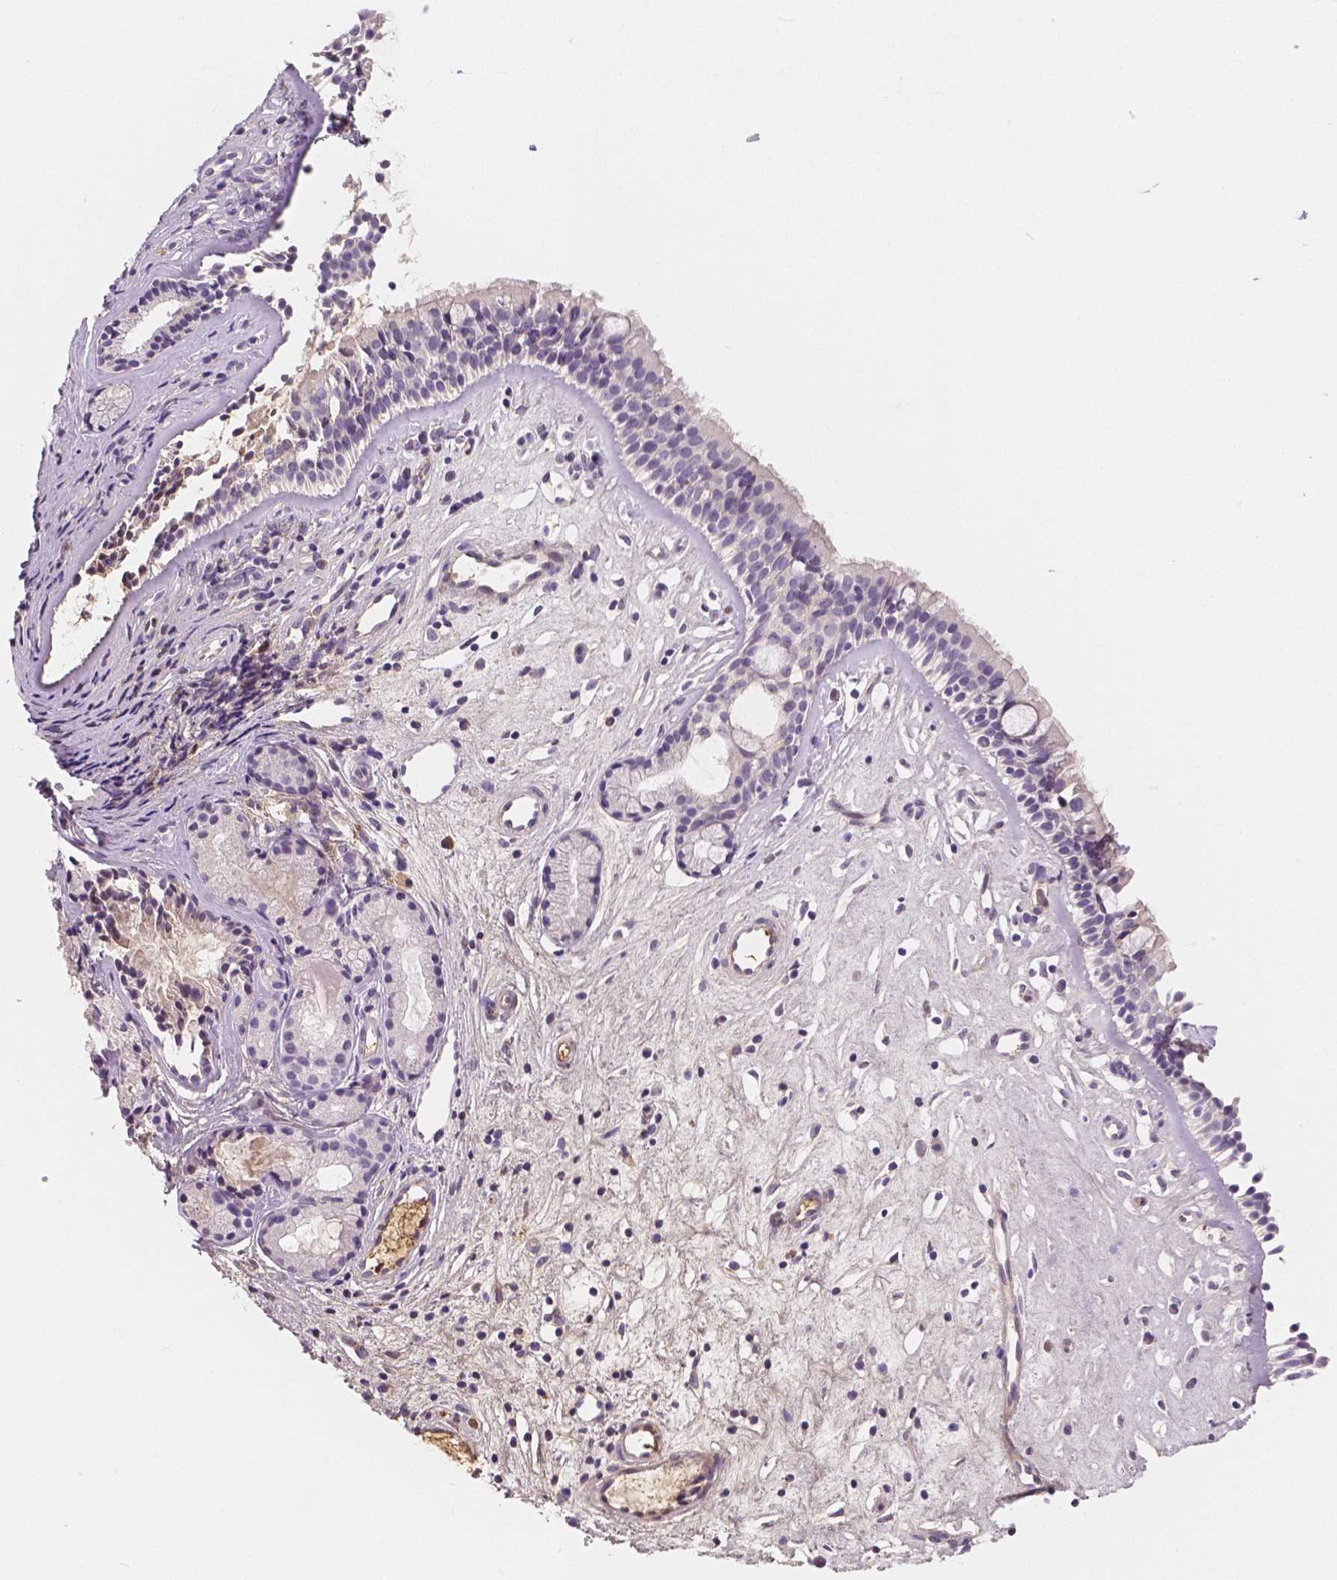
{"staining": {"intensity": "negative", "quantity": "none", "location": "none"}, "tissue": "nasopharynx", "cell_type": "Respiratory epithelial cells", "image_type": "normal", "snomed": [{"axis": "morphology", "description": "Normal tissue, NOS"}, {"axis": "topography", "description": "Nasopharynx"}], "caption": "Protein analysis of unremarkable nasopharynx reveals no significant expression in respiratory epithelial cells. Brightfield microscopy of immunohistochemistry (IHC) stained with DAB (brown) and hematoxylin (blue), captured at high magnification.", "gene": "APOA4", "patient": {"sex": "female", "age": 52}}